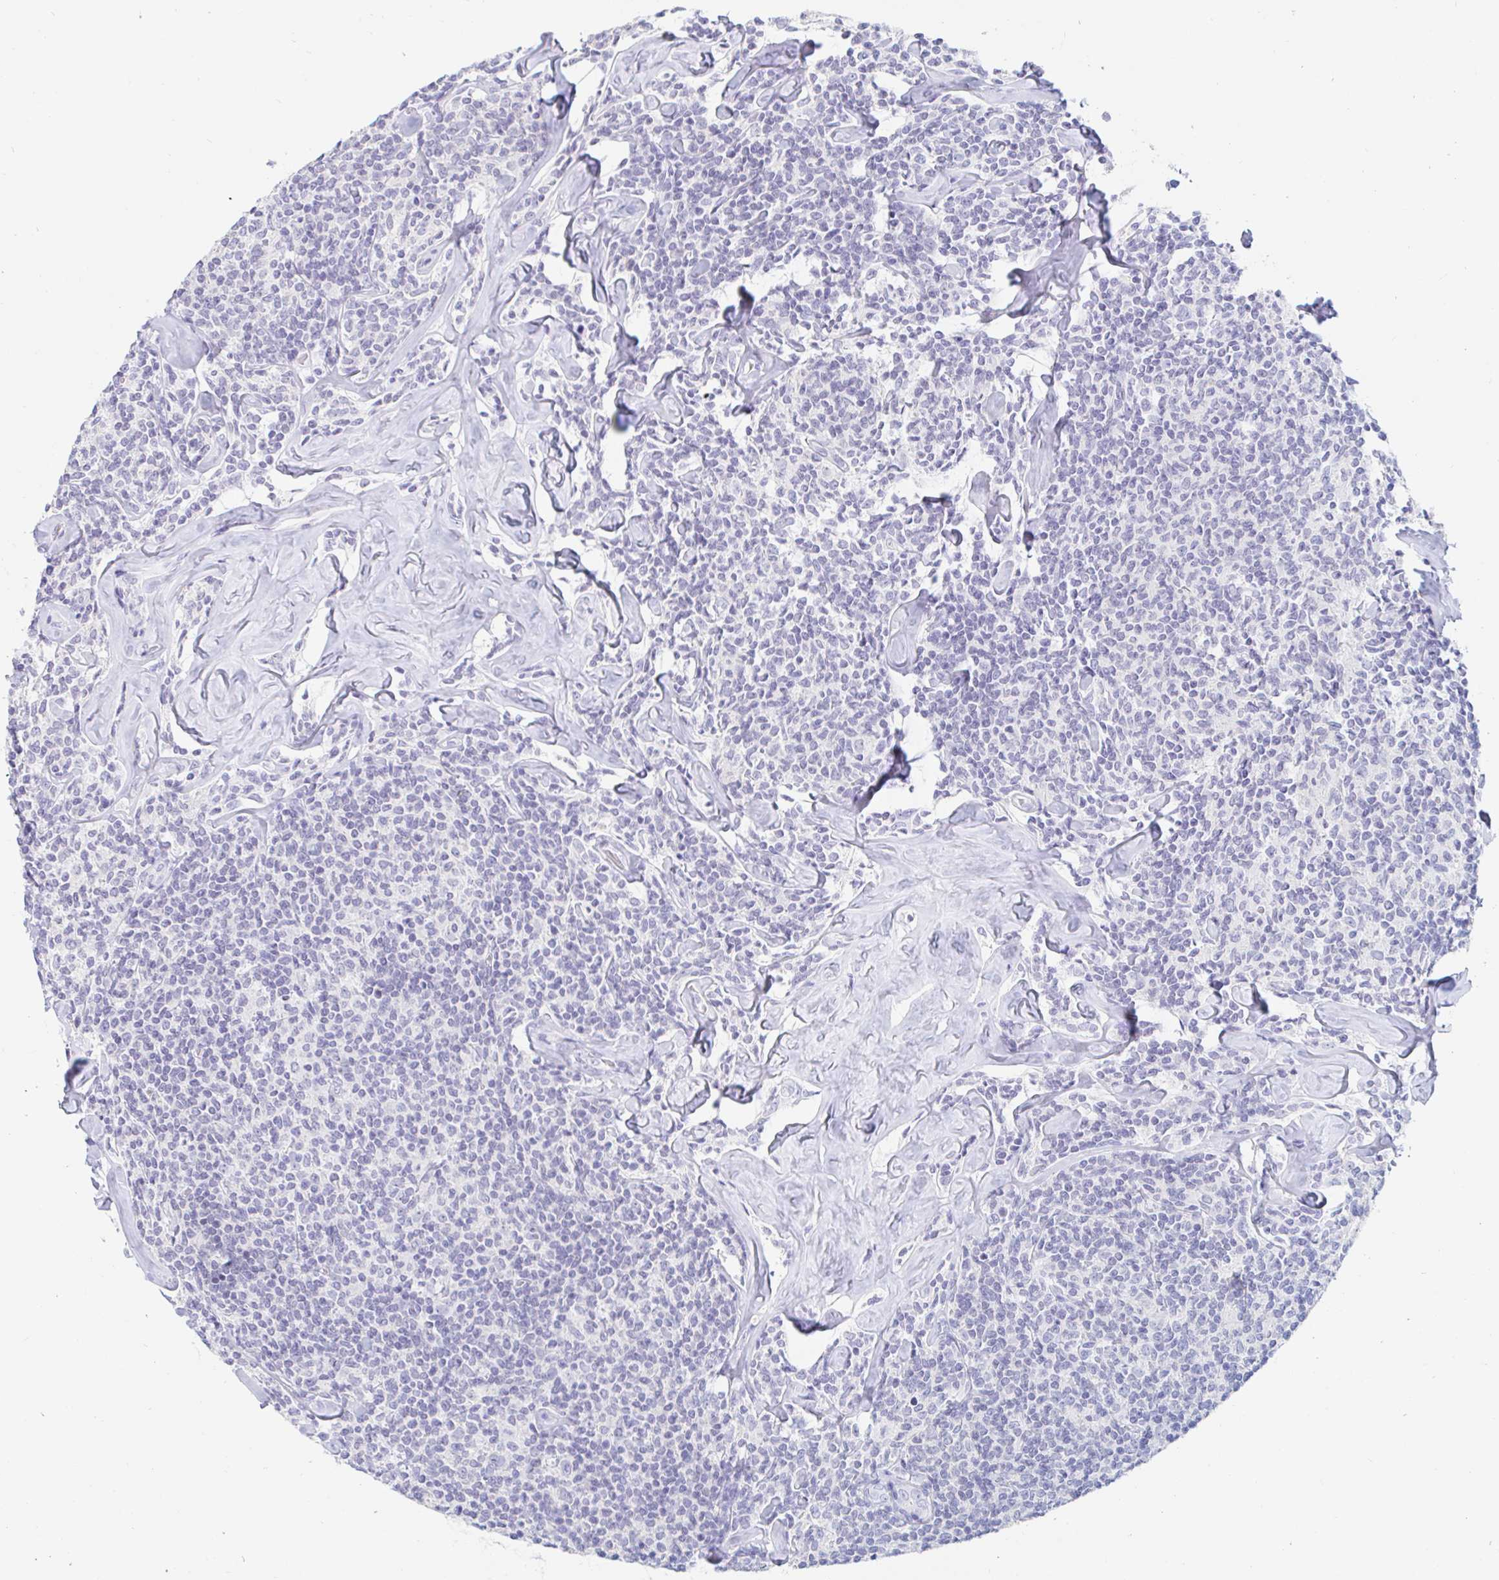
{"staining": {"intensity": "negative", "quantity": "none", "location": "none"}, "tissue": "lymphoma", "cell_type": "Tumor cells", "image_type": "cancer", "snomed": [{"axis": "morphology", "description": "Malignant lymphoma, non-Hodgkin's type, Low grade"}, {"axis": "topography", "description": "Lymph node"}], "caption": "Lymphoma stained for a protein using immunohistochemistry (IHC) exhibits no staining tumor cells.", "gene": "TEX44", "patient": {"sex": "female", "age": 56}}